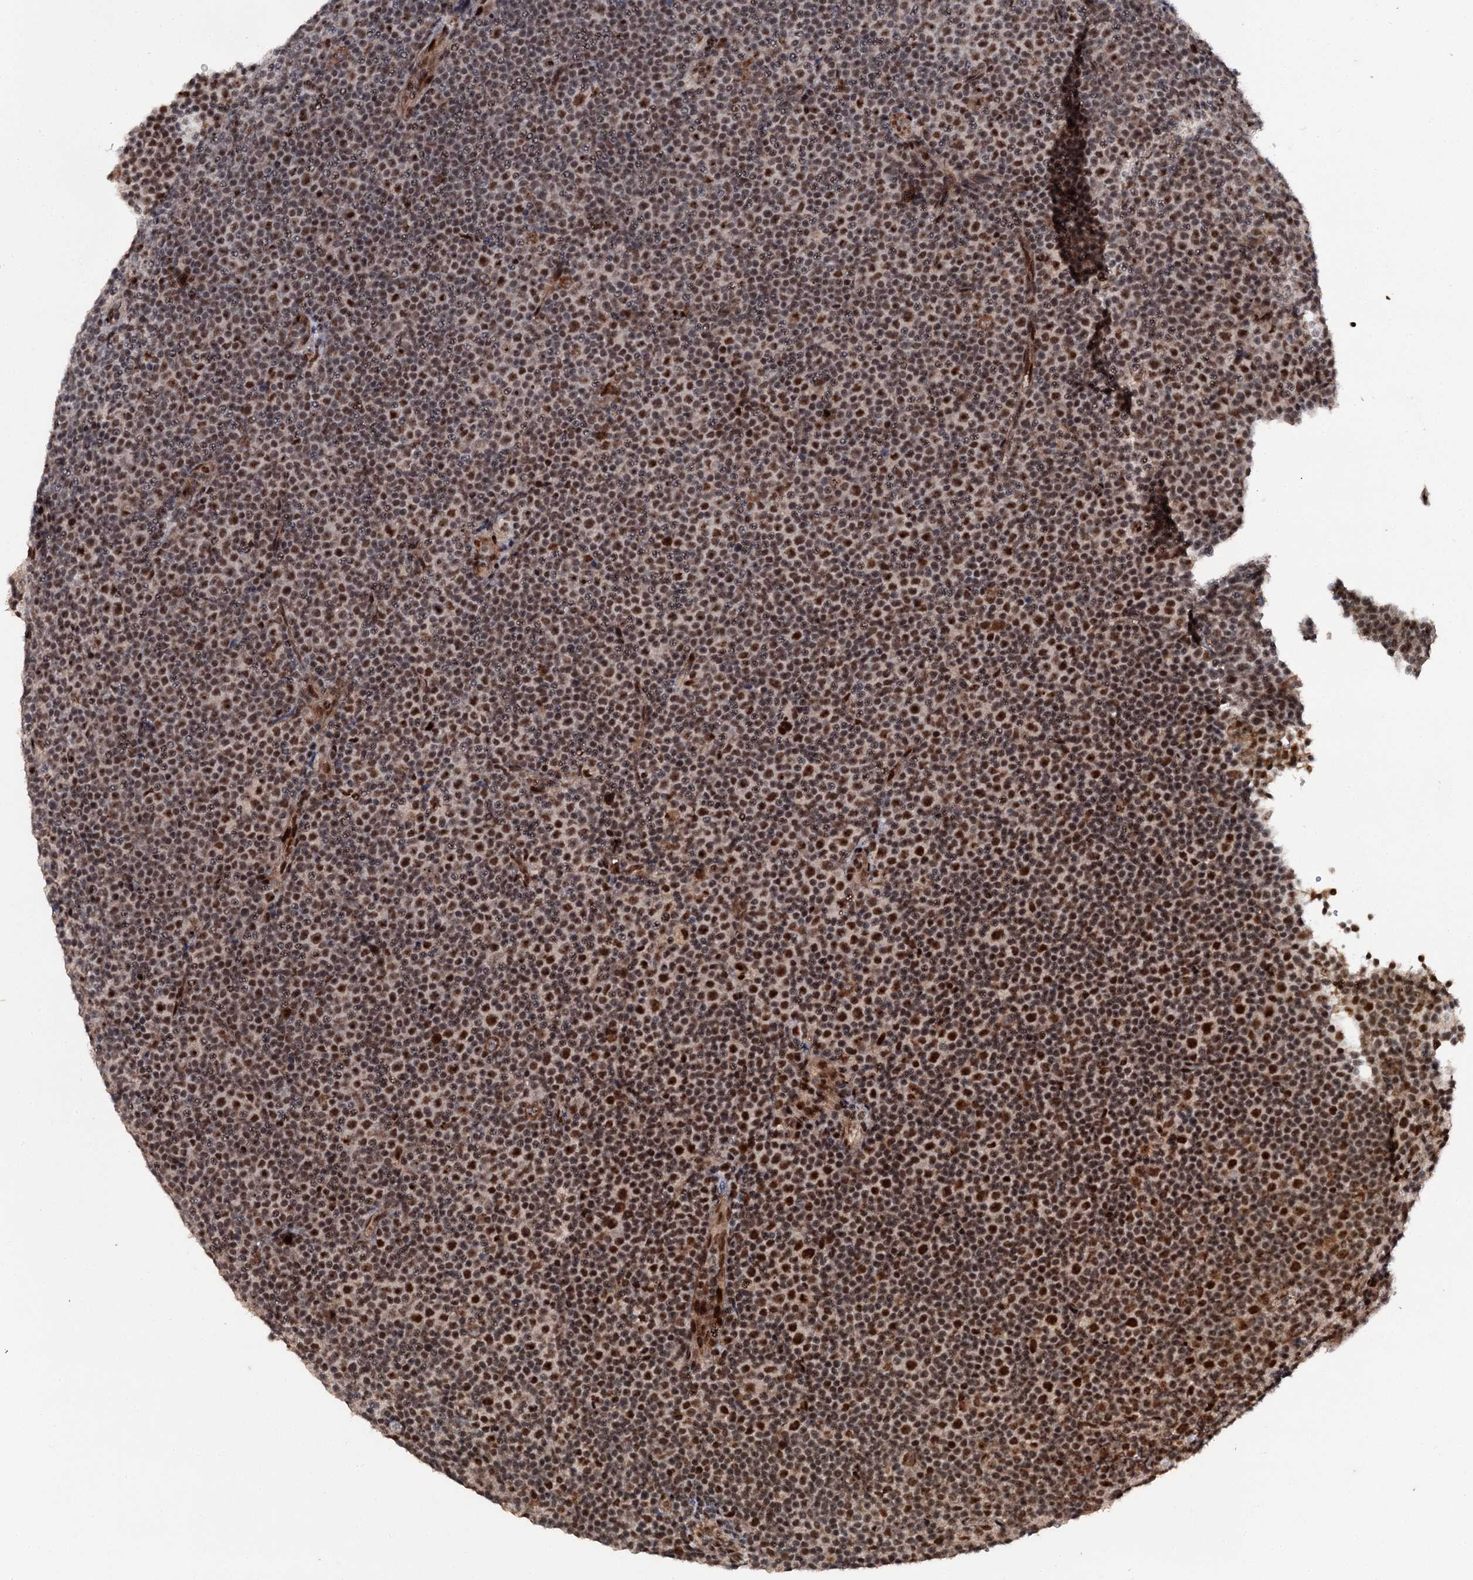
{"staining": {"intensity": "strong", "quantity": "25%-75%", "location": "nuclear"}, "tissue": "lymphoma", "cell_type": "Tumor cells", "image_type": "cancer", "snomed": [{"axis": "morphology", "description": "Malignant lymphoma, non-Hodgkin's type, Low grade"}, {"axis": "topography", "description": "Lymph node"}], "caption": "Lymphoma stained with DAB (3,3'-diaminobenzidine) immunohistochemistry (IHC) displays high levels of strong nuclear positivity in about 25%-75% of tumor cells.", "gene": "BUD13", "patient": {"sex": "female", "age": 67}}